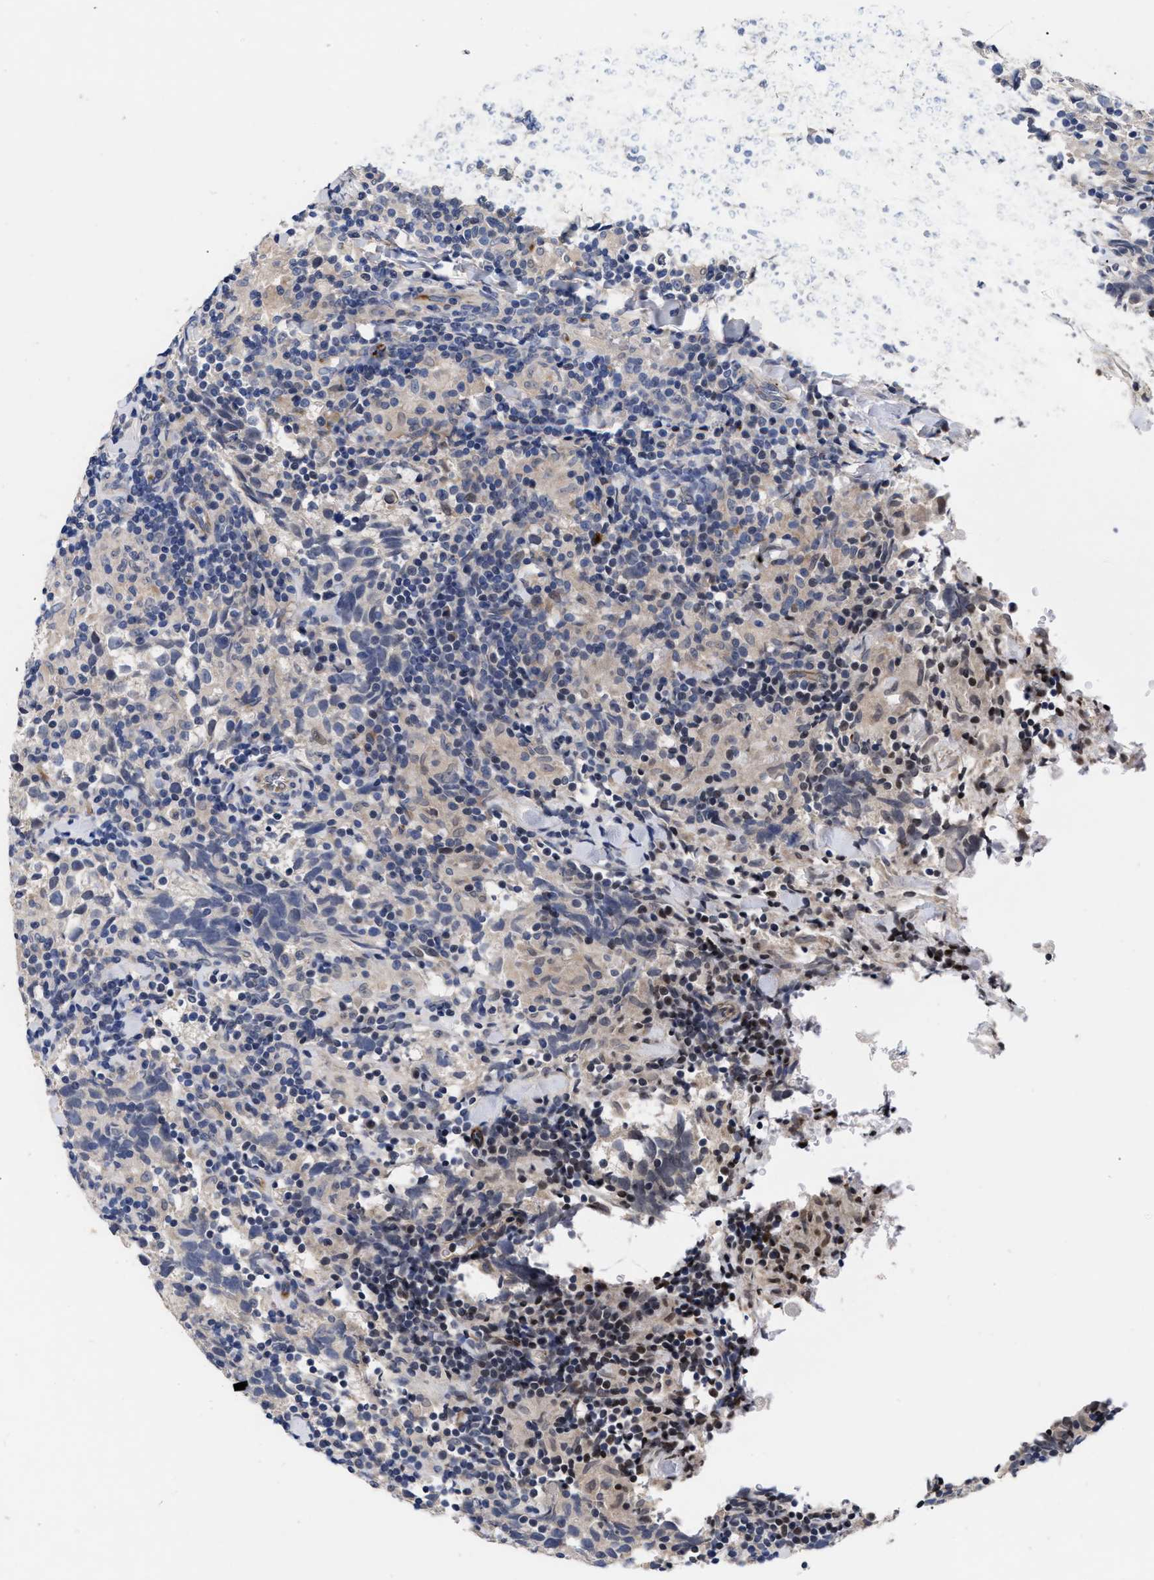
{"staining": {"intensity": "negative", "quantity": "none", "location": "none"}, "tissue": "testis cancer", "cell_type": "Tumor cells", "image_type": "cancer", "snomed": [{"axis": "morphology", "description": "Seminoma, NOS"}, {"axis": "morphology", "description": "Carcinoma, Embryonal, NOS"}, {"axis": "topography", "description": "Testis"}], "caption": "Tumor cells are negative for brown protein staining in embryonal carcinoma (testis). Nuclei are stained in blue.", "gene": "CCN5", "patient": {"sex": "male", "age": 36}}